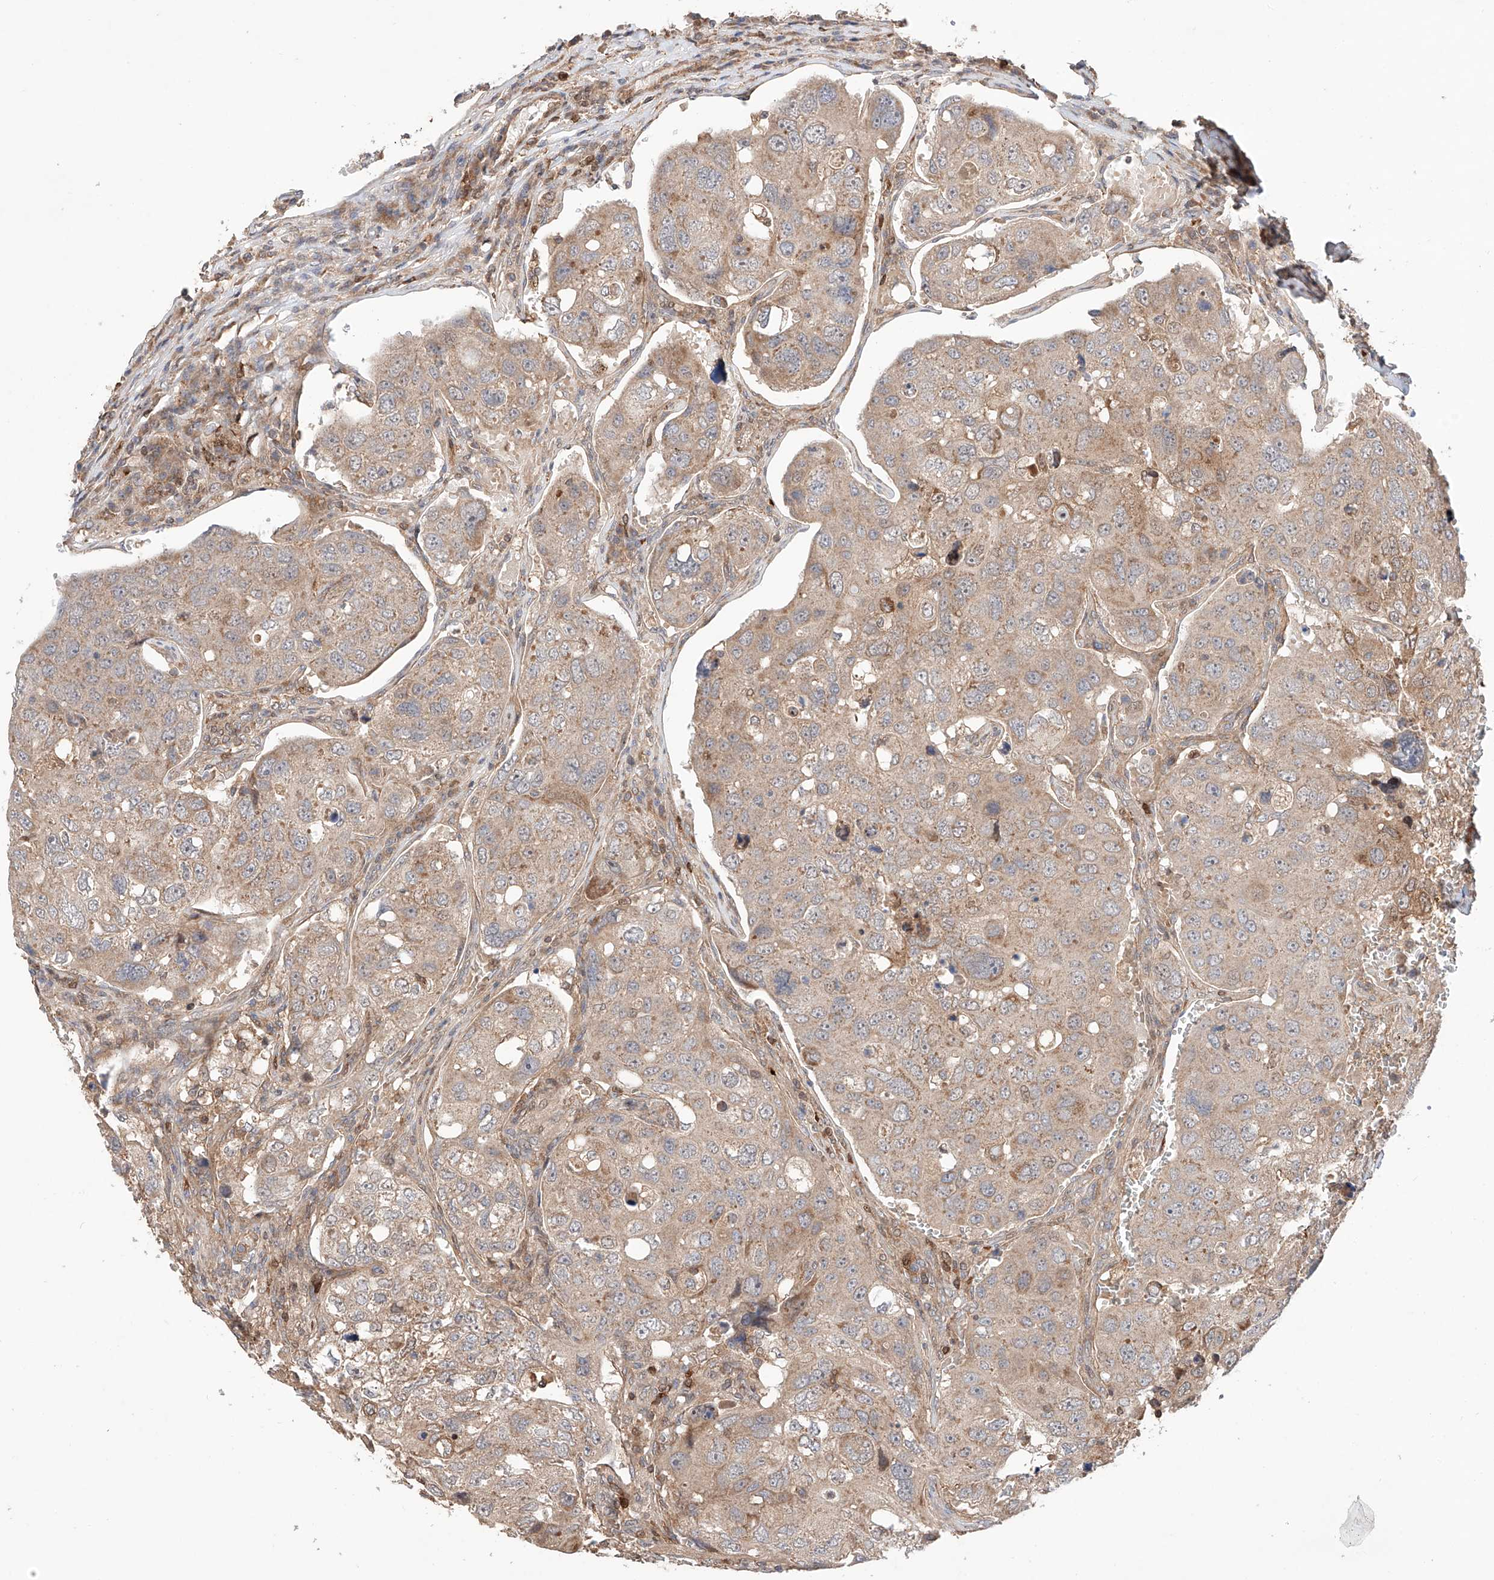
{"staining": {"intensity": "weak", "quantity": ">75%", "location": "cytoplasmic/membranous"}, "tissue": "urothelial cancer", "cell_type": "Tumor cells", "image_type": "cancer", "snomed": [{"axis": "morphology", "description": "Urothelial carcinoma, High grade"}, {"axis": "topography", "description": "Lymph node"}, {"axis": "topography", "description": "Urinary bladder"}], "caption": "This micrograph demonstrates urothelial cancer stained with immunohistochemistry to label a protein in brown. The cytoplasmic/membranous of tumor cells show weak positivity for the protein. Nuclei are counter-stained blue.", "gene": "IGSF22", "patient": {"sex": "male", "age": 51}}